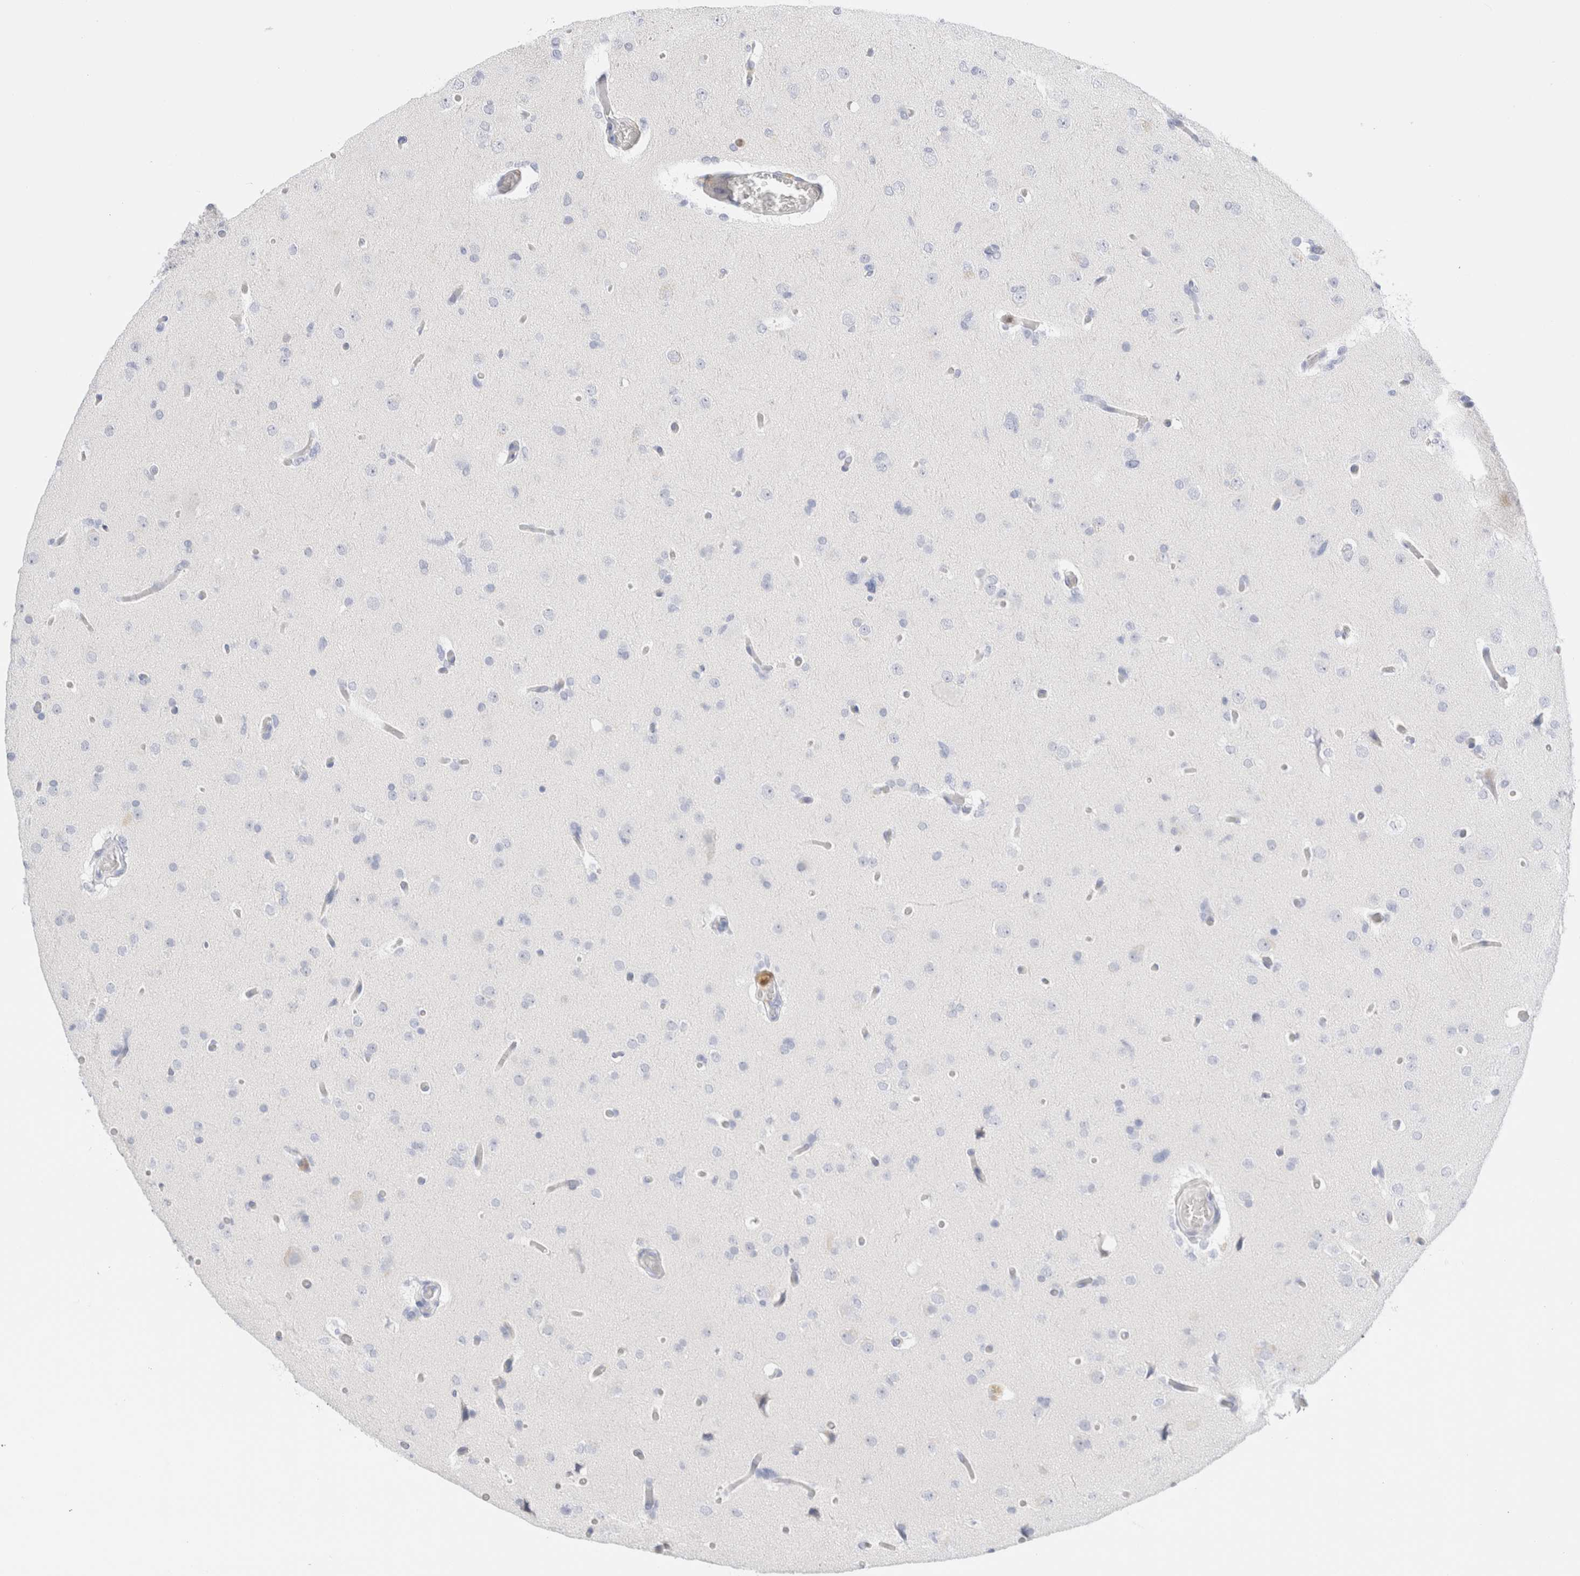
{"staining": {"intensity": "negative", "quantity": "none", "location": "none"}, "tissue": "glioma", "cell_type": "Tumor cells", "image_type": "cancer", "snomed": [{"axis": "morphology", "description": "Glioma, malignant, High grade"}, {"axis": "topography", "description": "Cerebral cortex"}], "caption": "An immunohistochemistry photomicrograph of glioma is shown. There is no staining in tumor cells of glioma. (Brightfield microscopy of DAB immunohistochemistry (IHC) at high magnification).", "gene": "ARG1", "patient": {"sex": "female", "age": 36}}